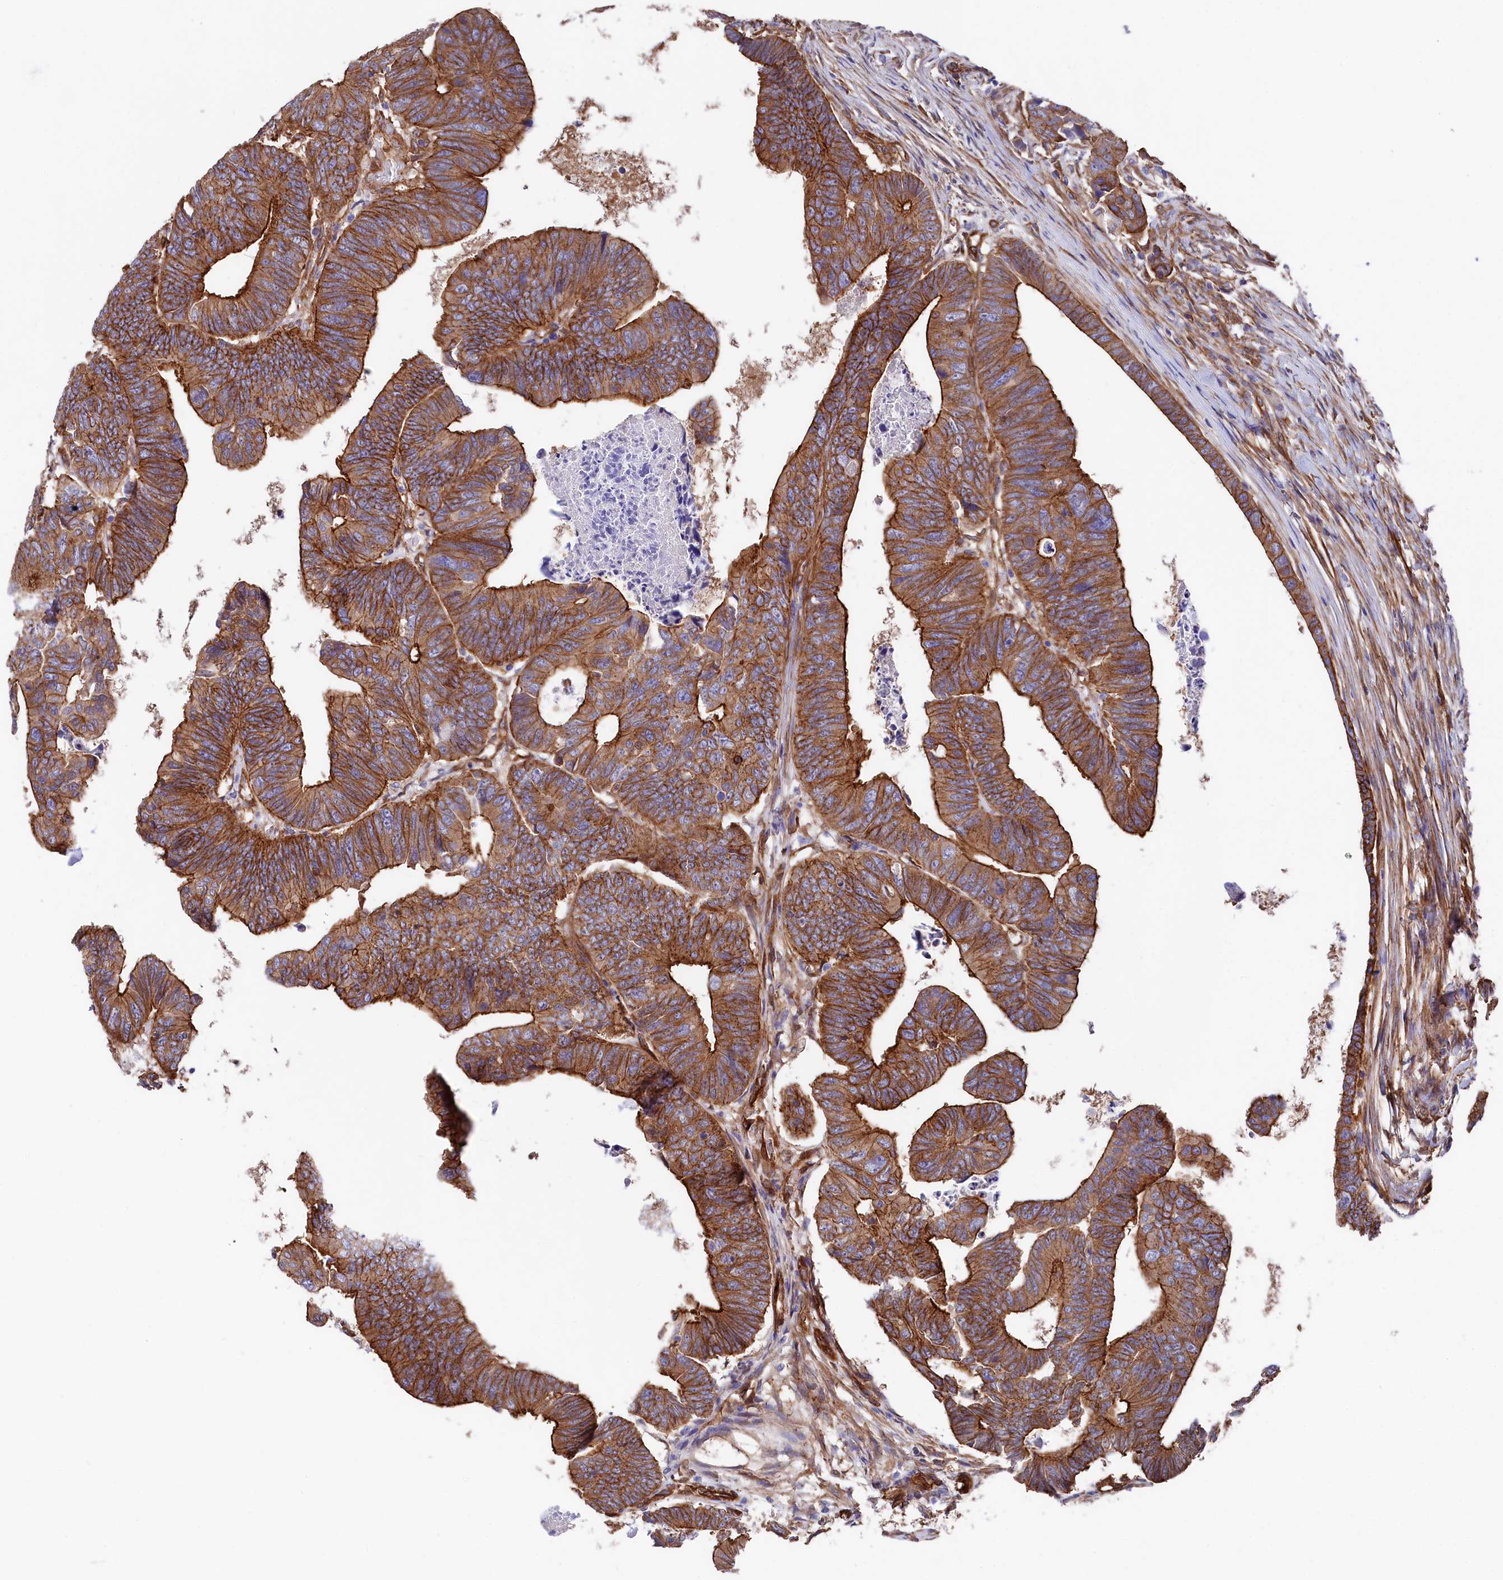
{"staining": {"intensity": "strong", "quantity": ">75%", "location": "cytoplasmic/membranous"}, "tissue": "colorectal cancer", "cell_type": "Tumor cells", "image_type": "cancer", "snomed": [{"axis": "morphology", "description": "Adenocarcinoma, NOS"}, {"axis": "topography", "description": "Rectum"}], "caption": "Colorectal cancer (adenocarcinoma) stained with a brown dye reveals strong cytoplasmic/membranous positive expression in about >75% of tumor cells.", "gene": "TNKS1BP1", "patient": {"sex": "female", "age": 65}}